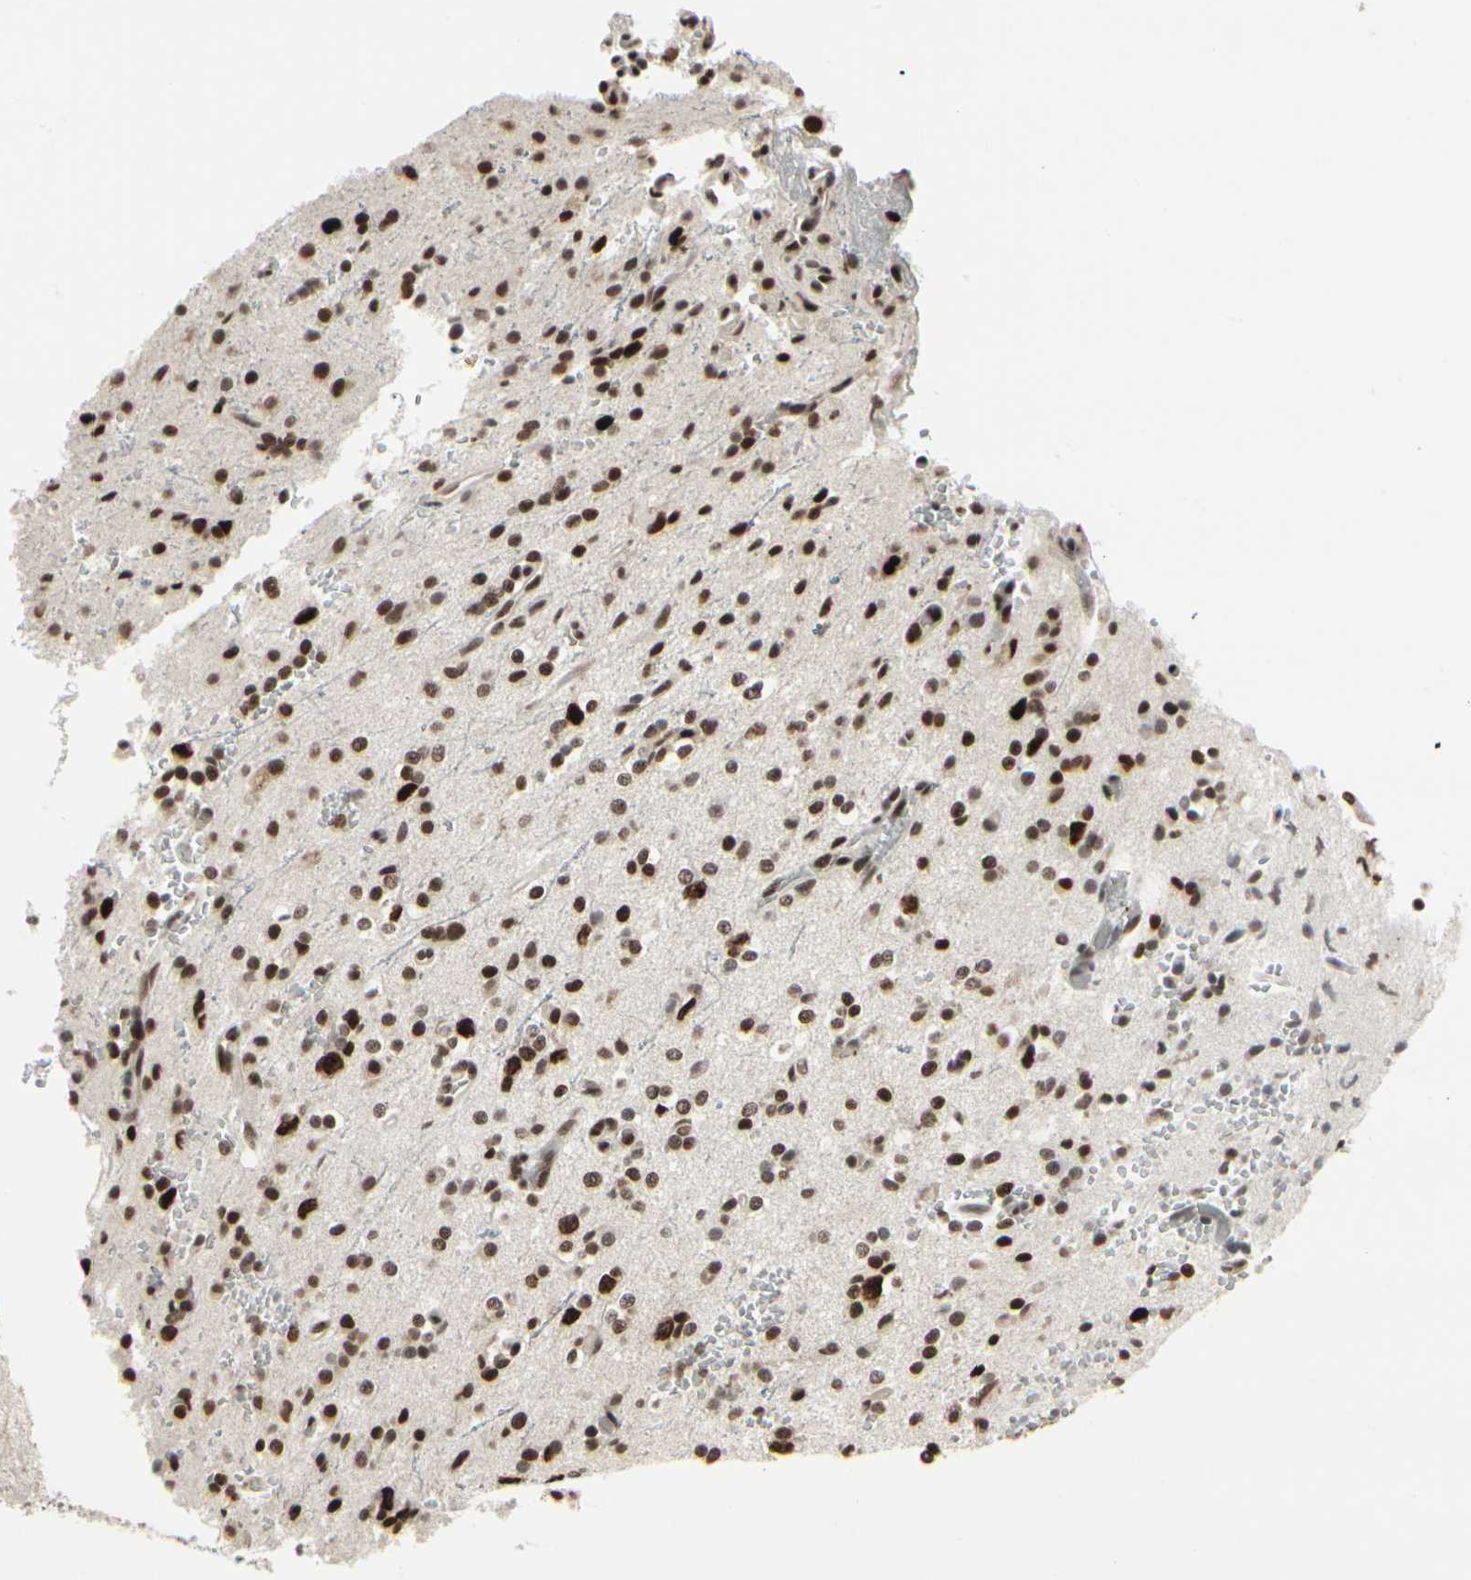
{"staining": {"intensity": "strong", "quantity": ">75%", "location": "nuclear"}, "tissue": "glioma", "cell_type": "Tumor cells", "image_type": "cancer", "snomed": [{"axis": "morphology", "description": "Glioma, malignant, High grade"}, {"axis": "topography", "description": "Brain"}], "caption": "An image of human glioma stained for a protein exhibits strong nuclear brown staining in tumor cells.", "gene": "HMG20A", "patient": {"sex": "male", "age": 47}}